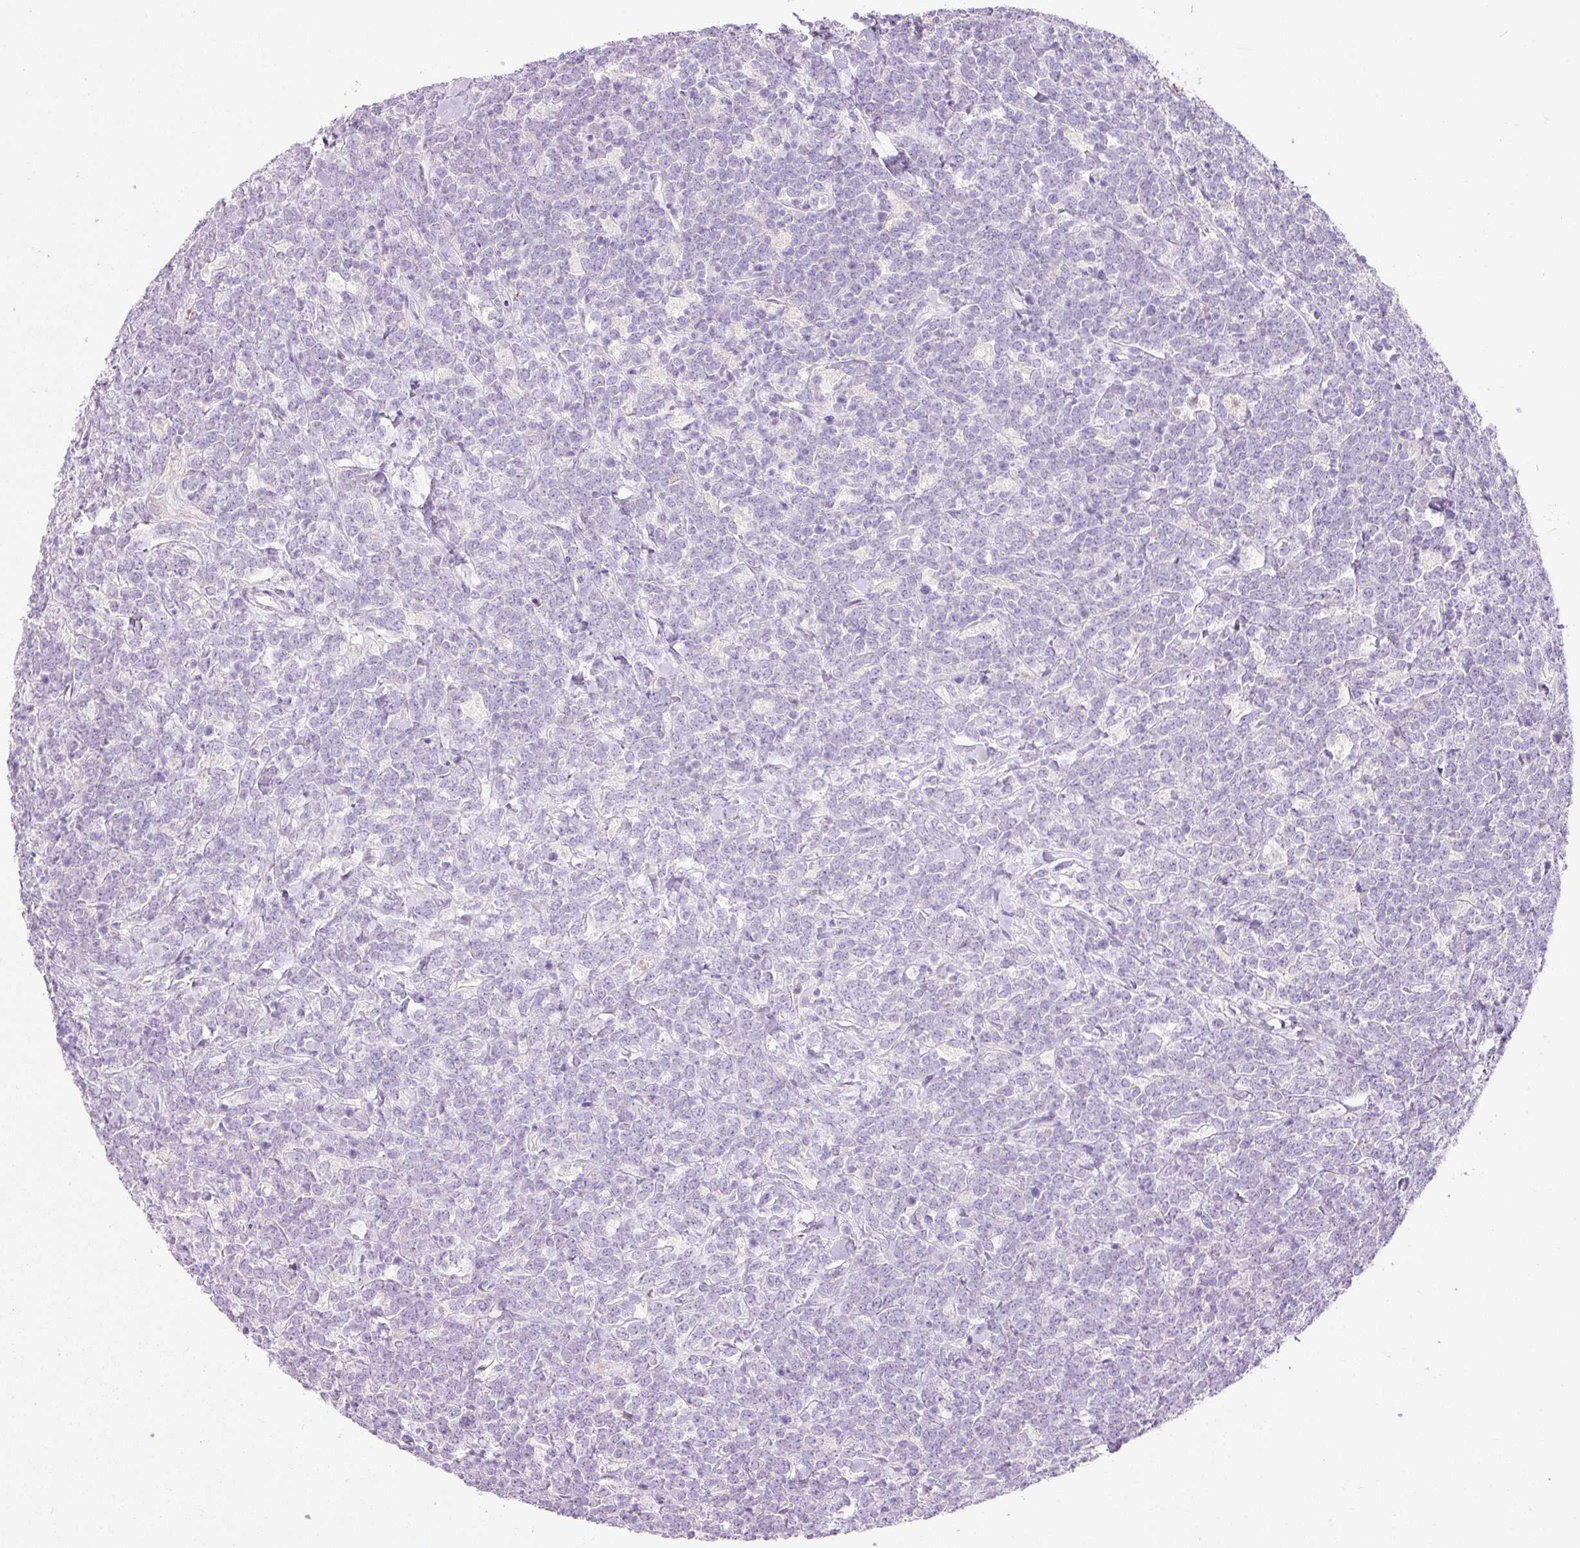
{"staining": {"intensity": "negative", "quantity": "none", "location": "none"}, "tissue": "lymphoma", "cell_type": "Tumor cells", "image_type": "cancer", "snomed": [{"axis": "morphology", "description": "Malignant lymphoma, non-Hodgkin's type, High grade"}, {"axis": "topography", "description": "Small intestine"}], "caption": "This is a photomicrograph of immunohistochemistry (IHC) staining of lymphoma, which shows no positivity in tumor cells. Nuclei are stained in blue.", "gene": "DNM1", "patient": {"sex": "male", "age": 8}}